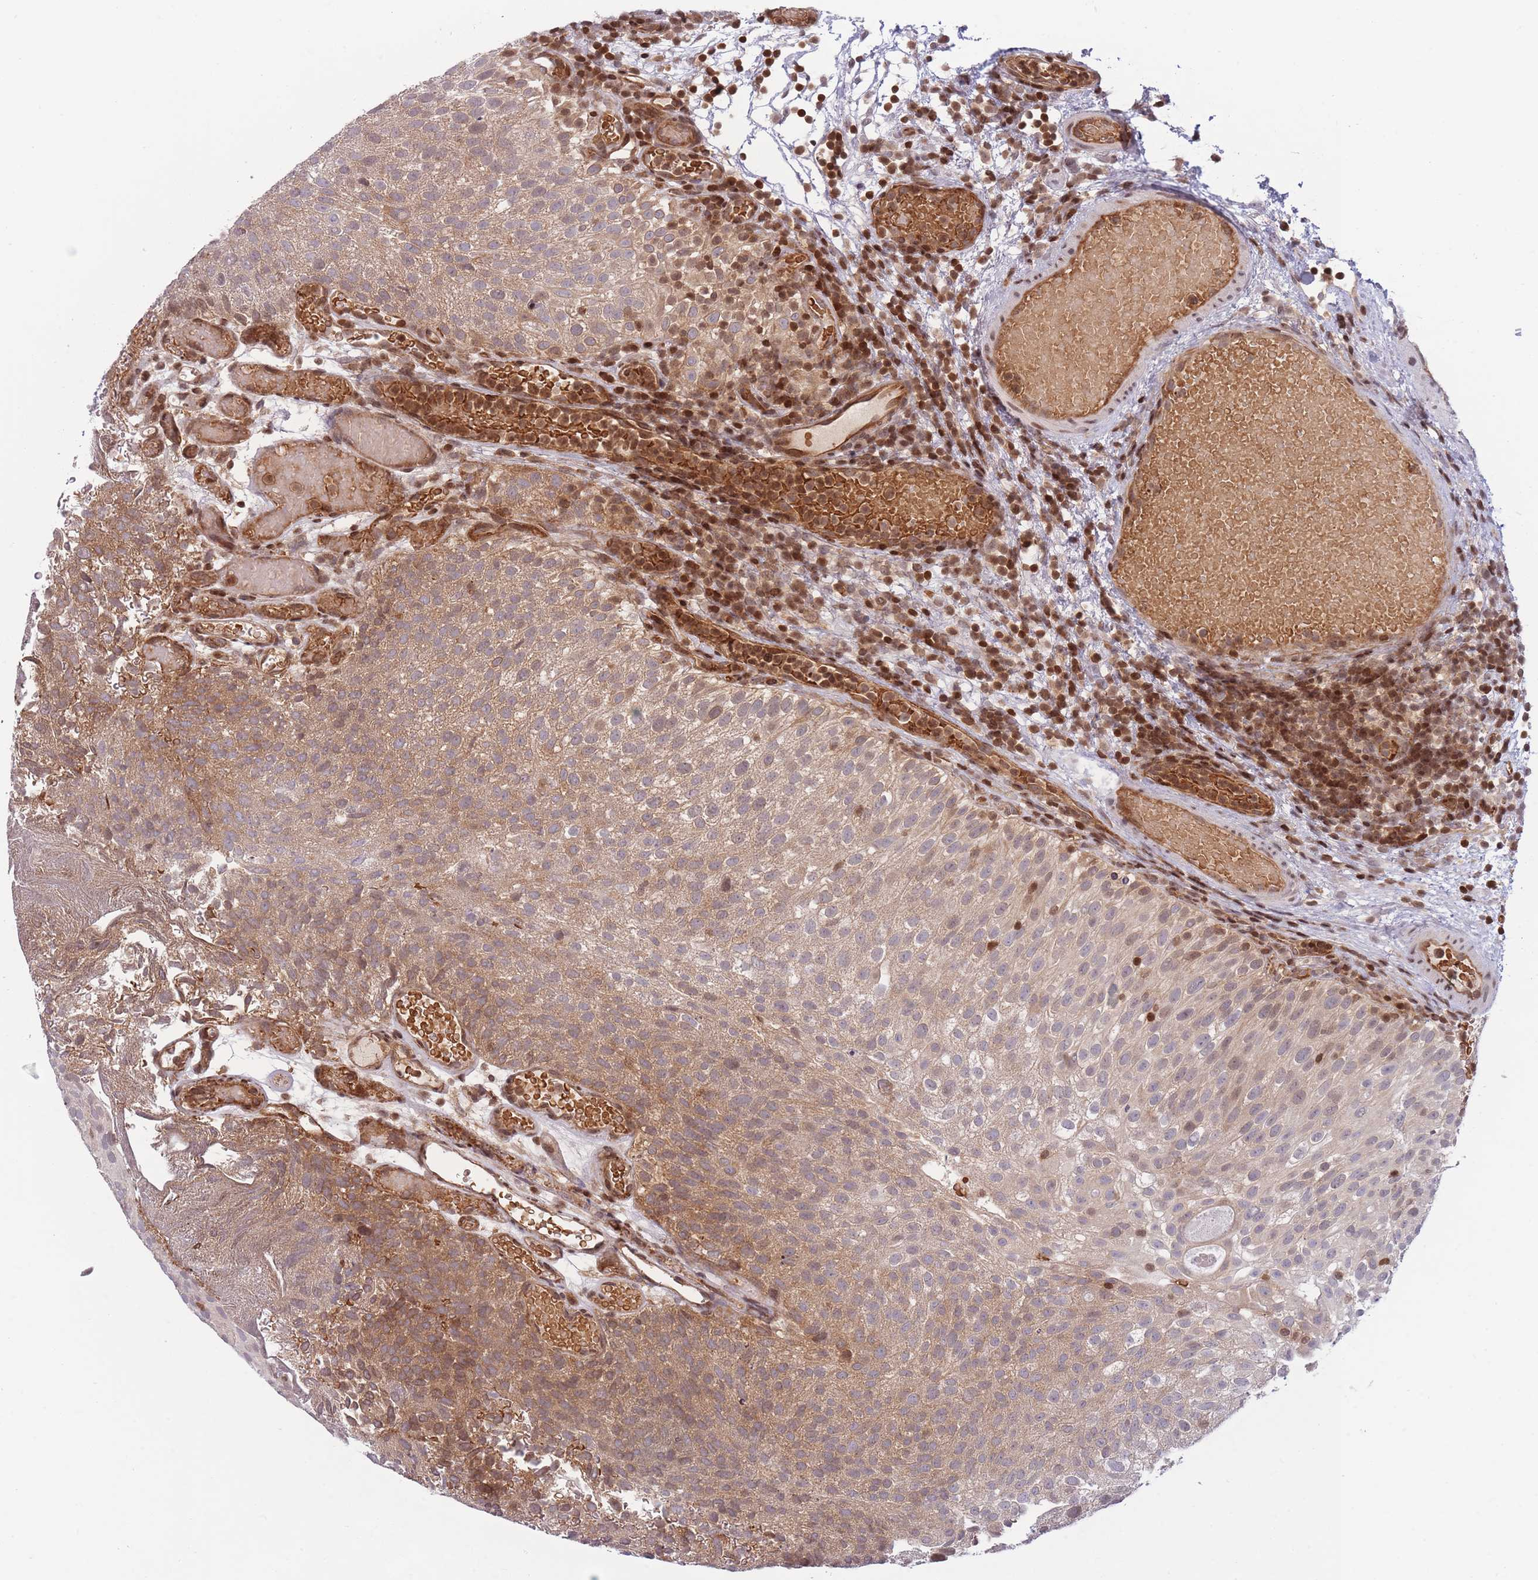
{"staining": {"intensity": "moderate", "quantity": ">75%", "location": "cytoplasmic/membranous"}, "tissue": "urothelial cancer", "cell_type": "Tumor cells", "image_type": "cancer", "snomed": [{"axis": "morphology", "description": "Urothelial carcinoma, Low grade"}, {"axis": "topography", "description": "Urinary bladder"}], "caption": "IHC staining of urothelial cancer, which exhibits medium levels of moderate cytoplasmic/membranous positivity in about >75% of tumor cells indicating moderate cytoplasmic/membranous protein staining. The staining was performed using DAB (brown) for protein detection and nuclei were counterstained in hematoxylin (blue).", "gene": "SLC35F5", "patient": {"sex": "male", "age": 78}}